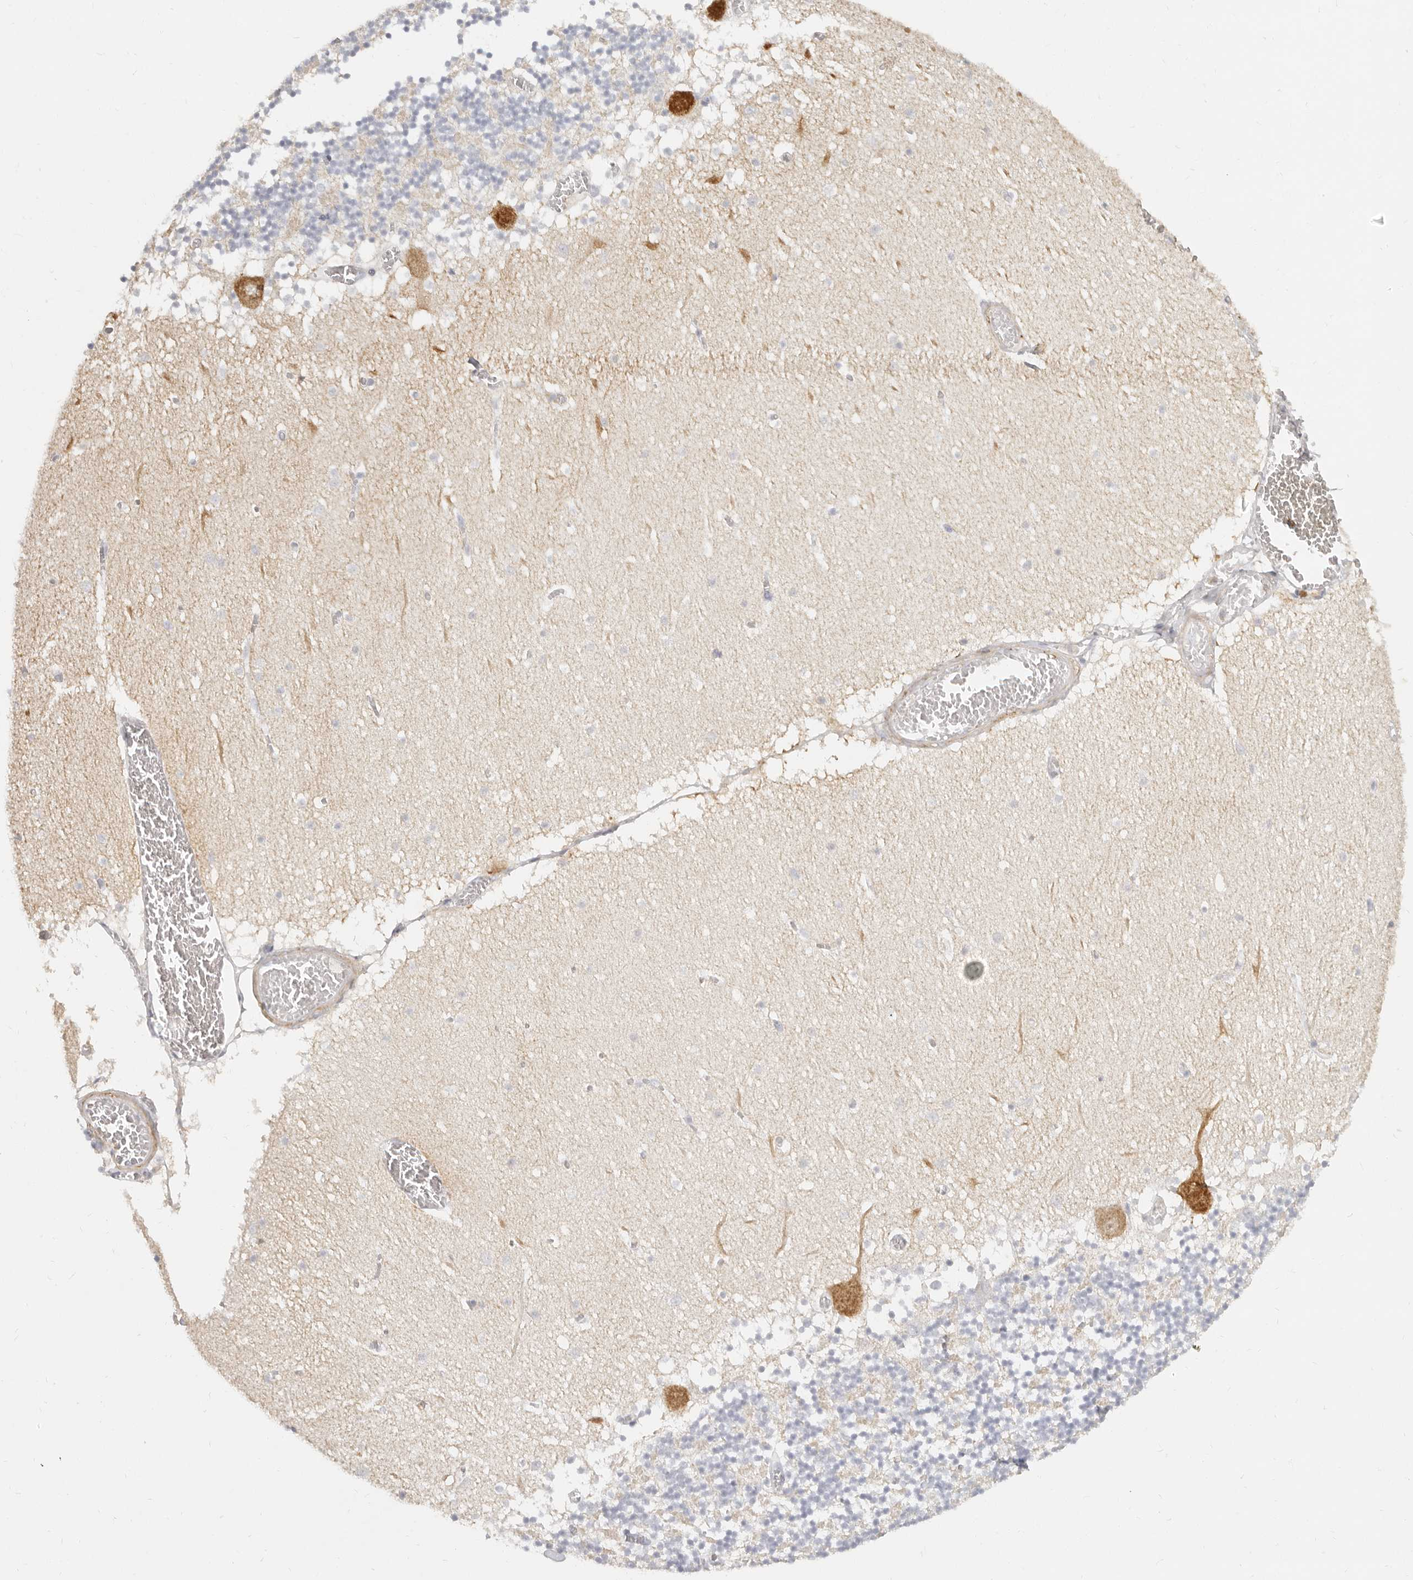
{"staining": {"intensity": "negative", "quantity": "none", "location": "none"}, "tissue": "cerebellum", "cell_type": "Cells in granular layer", "image_type": "normal", "snomed": [{"axis": "morphology", "description": "Normal tissue, NOS"}, {"axis": "topography", "description": "Cerebellum"}], "caption": "This is an immunohistochemistry (IHC) photomicrograph of benign human cerebellum. There is no expression in cells in granular layer.", "gene": "NIBAN1", "patient": {"sex": "female", "age": 28}}